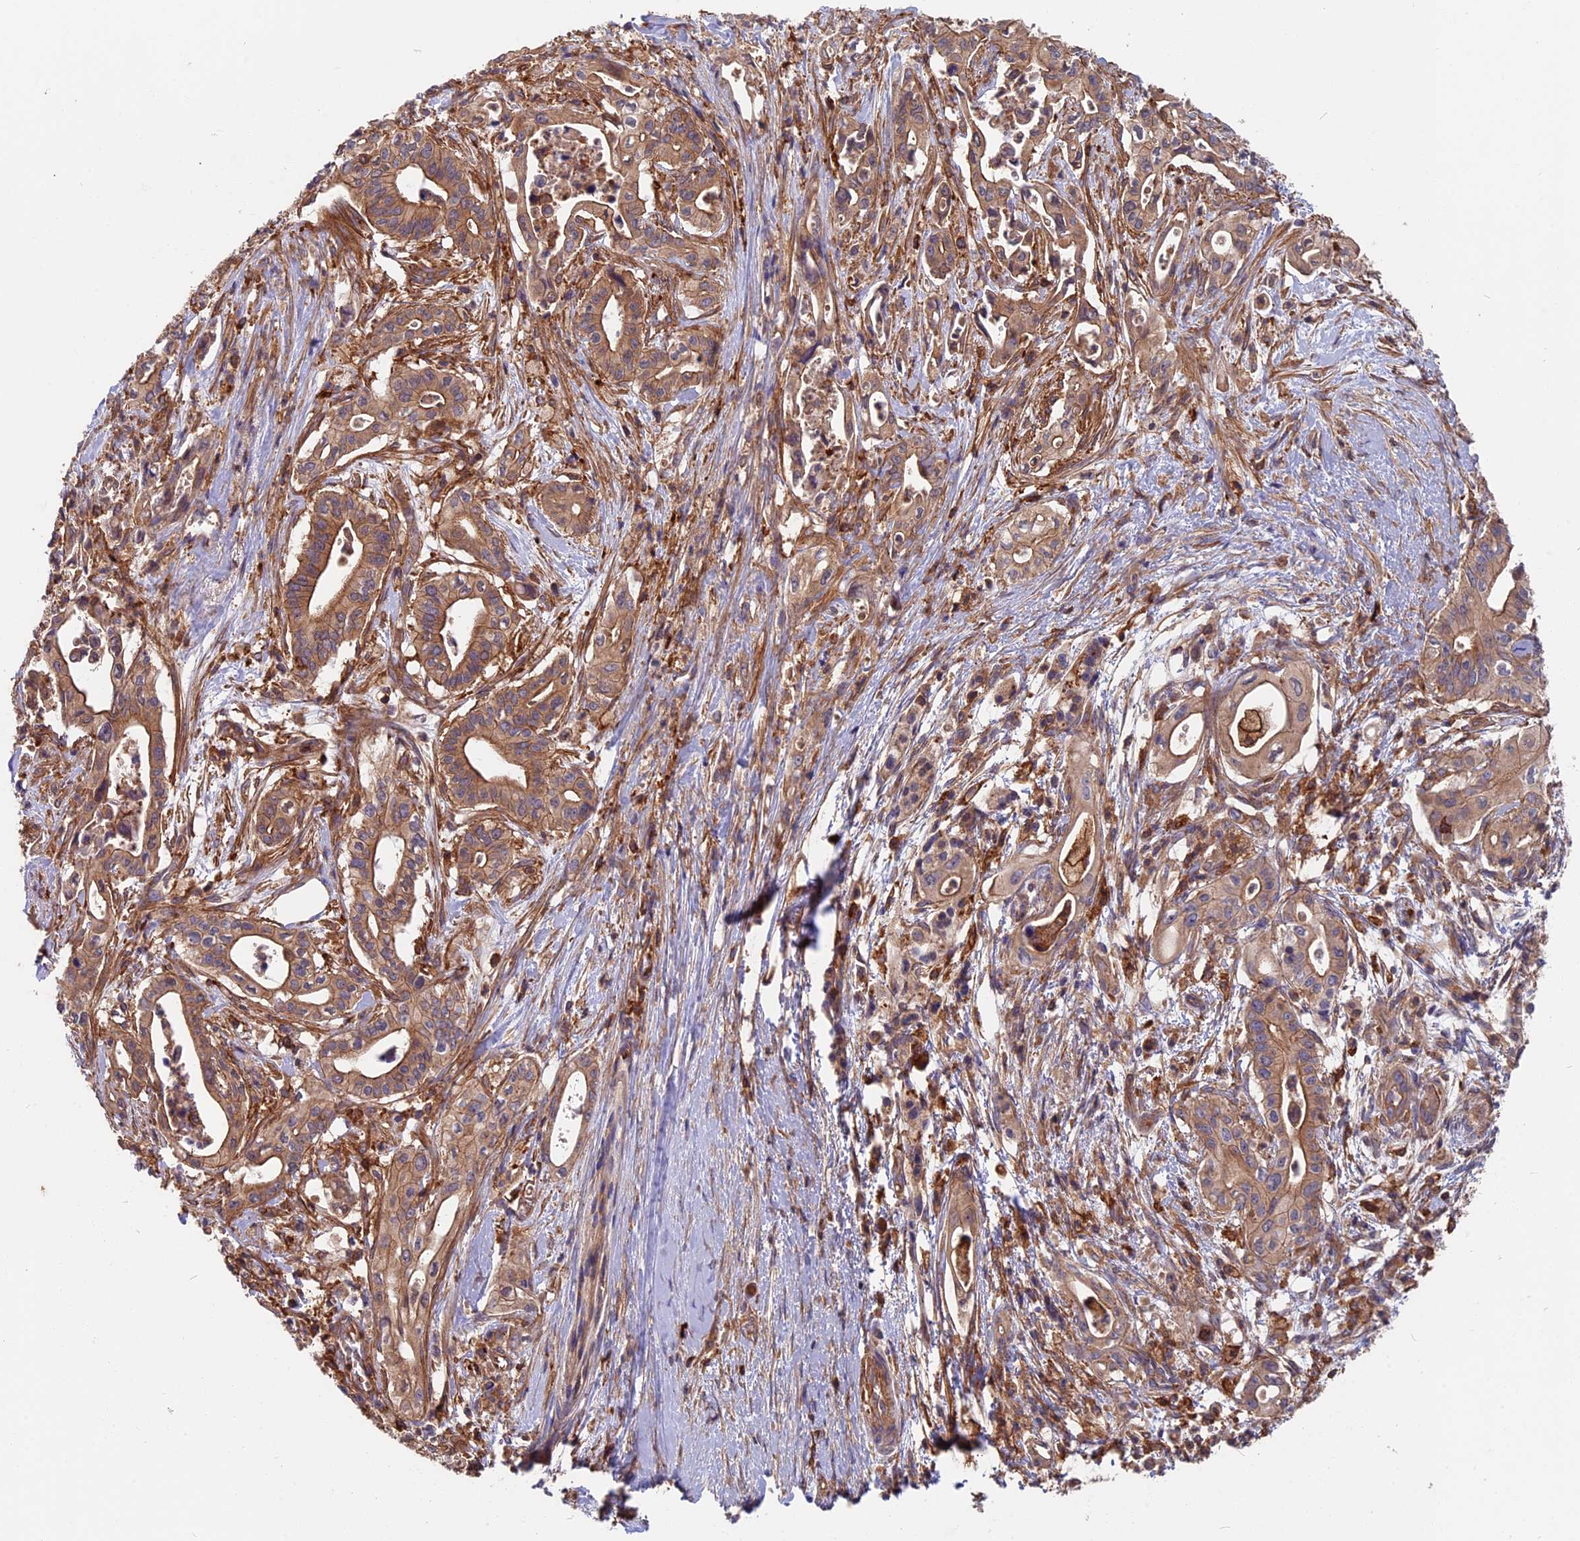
{"staining": {"intensity": "moderate", "quantity": ">75%", "location": "cytoplasmic/membranous"}, "tissue": "pancreatic cancer", "cell_type": "Tumor cells", "image_type": "cancer", "snomed": [{"axis": "morphology", "description": "Adenocarcinoma, NOS"}, {"axis": "topography", "description": "Pancreas"}], "caption": "Immunohistochemistry (IHC) image of neoplastic tissue: human adenocarcinoma (pancreatic) stained using immunohistochemistry reveals medium levels of moderate protein expression localized specifically in the cytoplasmic/membranous of tumor cells, appearing as a cytoplasmic/membranous brown color.", "gene": "MYO9B", "patient": {"sex": "female", "age": 77}}